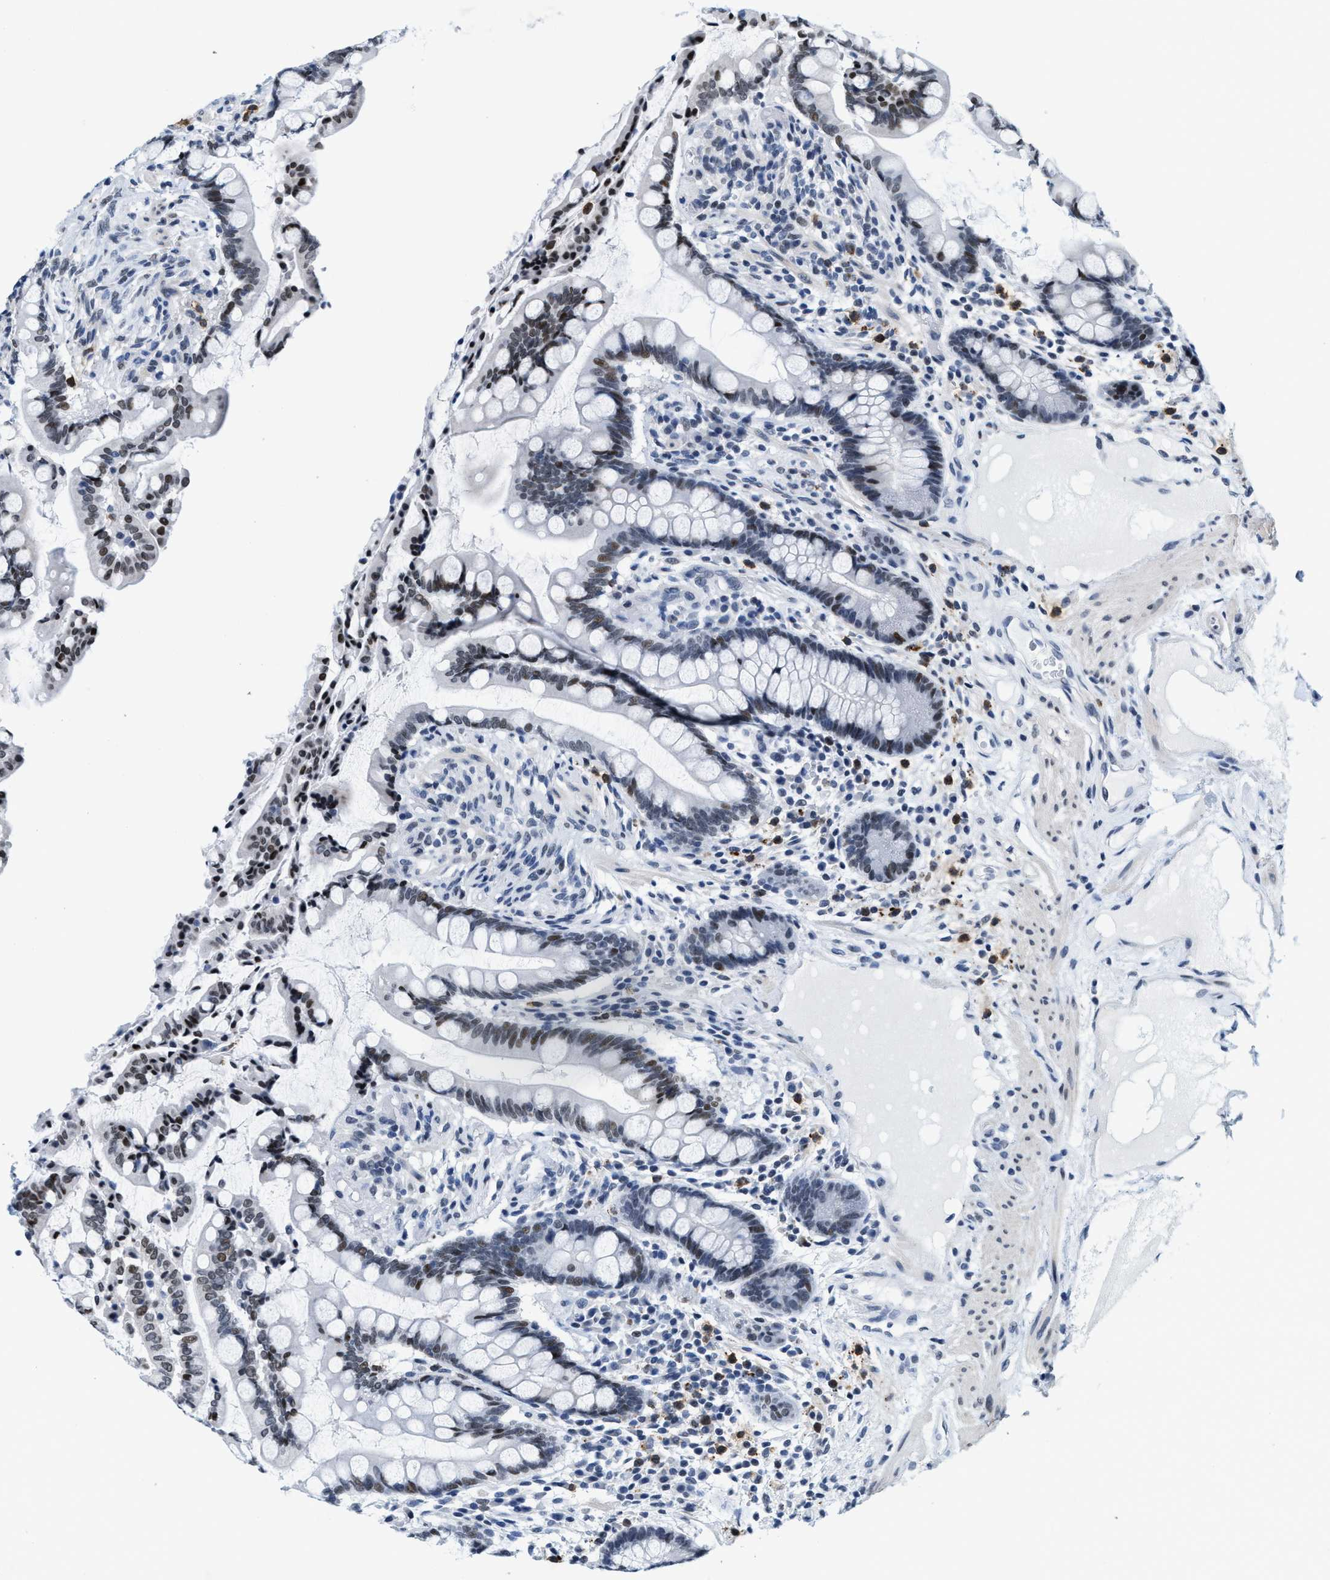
{"staining": {"intensity": "negative", "quantity": "none", "location": "none"}, "tissue": "colon", "cell_type": "Endothelial cells", "image_type": "normal", "snomed": [{"axis": "morphology", "description": "Normal tissue, NOS"}, {"axis": "topography", "description": "Colon"}], "caption": "Immunohistochemistry histopathology image of unremarkable colon: colon stained with DAB displays no significant protein expression in endothelial cells.", "gene": "SETD1B", "patient": {"sex": "male", "age": 73}}